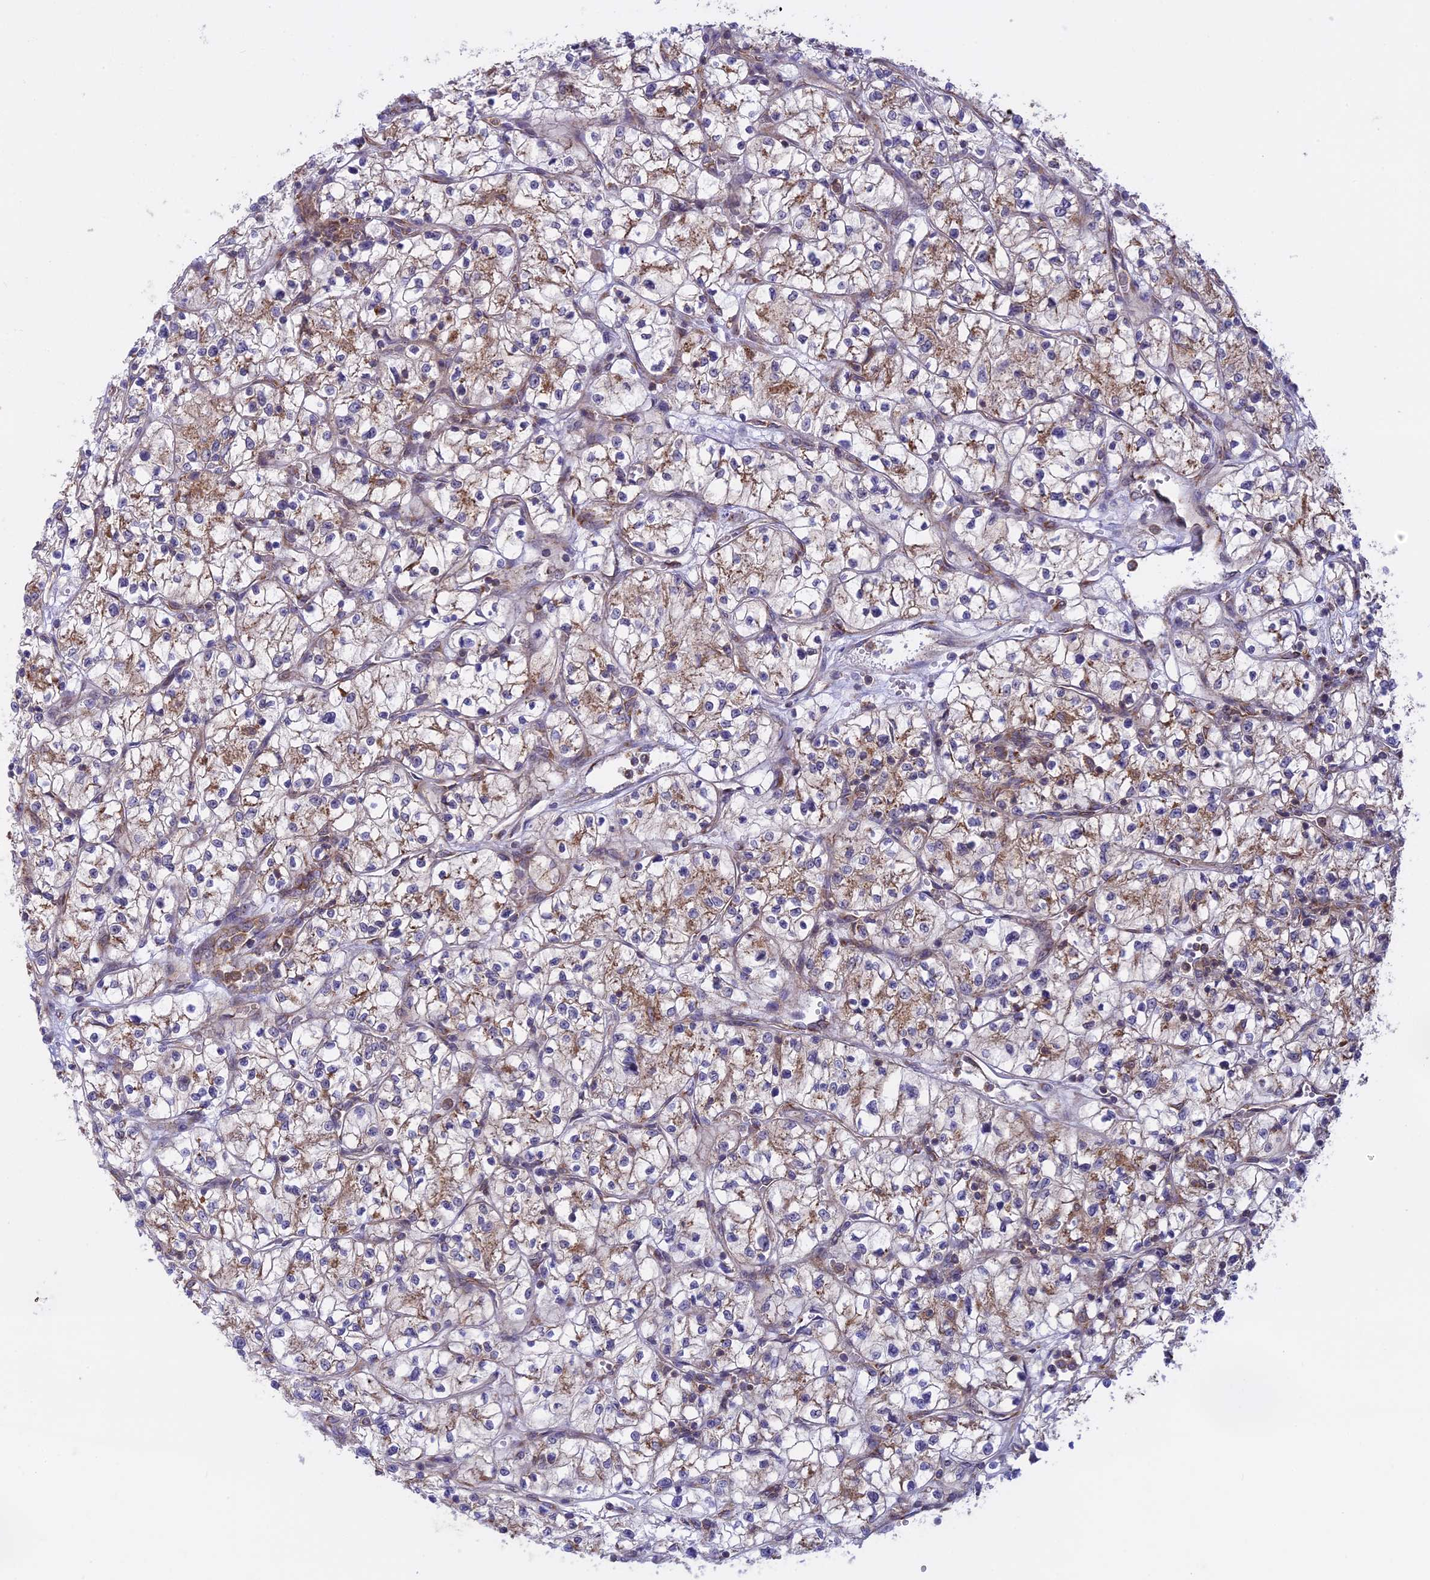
{"staining": {"intensity": "moderate", "quantity": "25%-75%", "location": "cytoplasmic/membranous"}, "tissue": "renal cancer", "cell_type": "Tumor cells", "image_type": "cancer", "snomed": [{"axis": "morphology", "description": "Adenocarcinoma, NOS"}, {"axis": "topography", "description": "Kidney"}], "caption": "Renal adenocarcinoma stained for a protein (brown) reveals moderate cytoplasmic/membranous positive expression in approximately 25%-75% of tumor cells.", "gene": "CLINT1", "patient": {"sex": "female", "age": 64}}